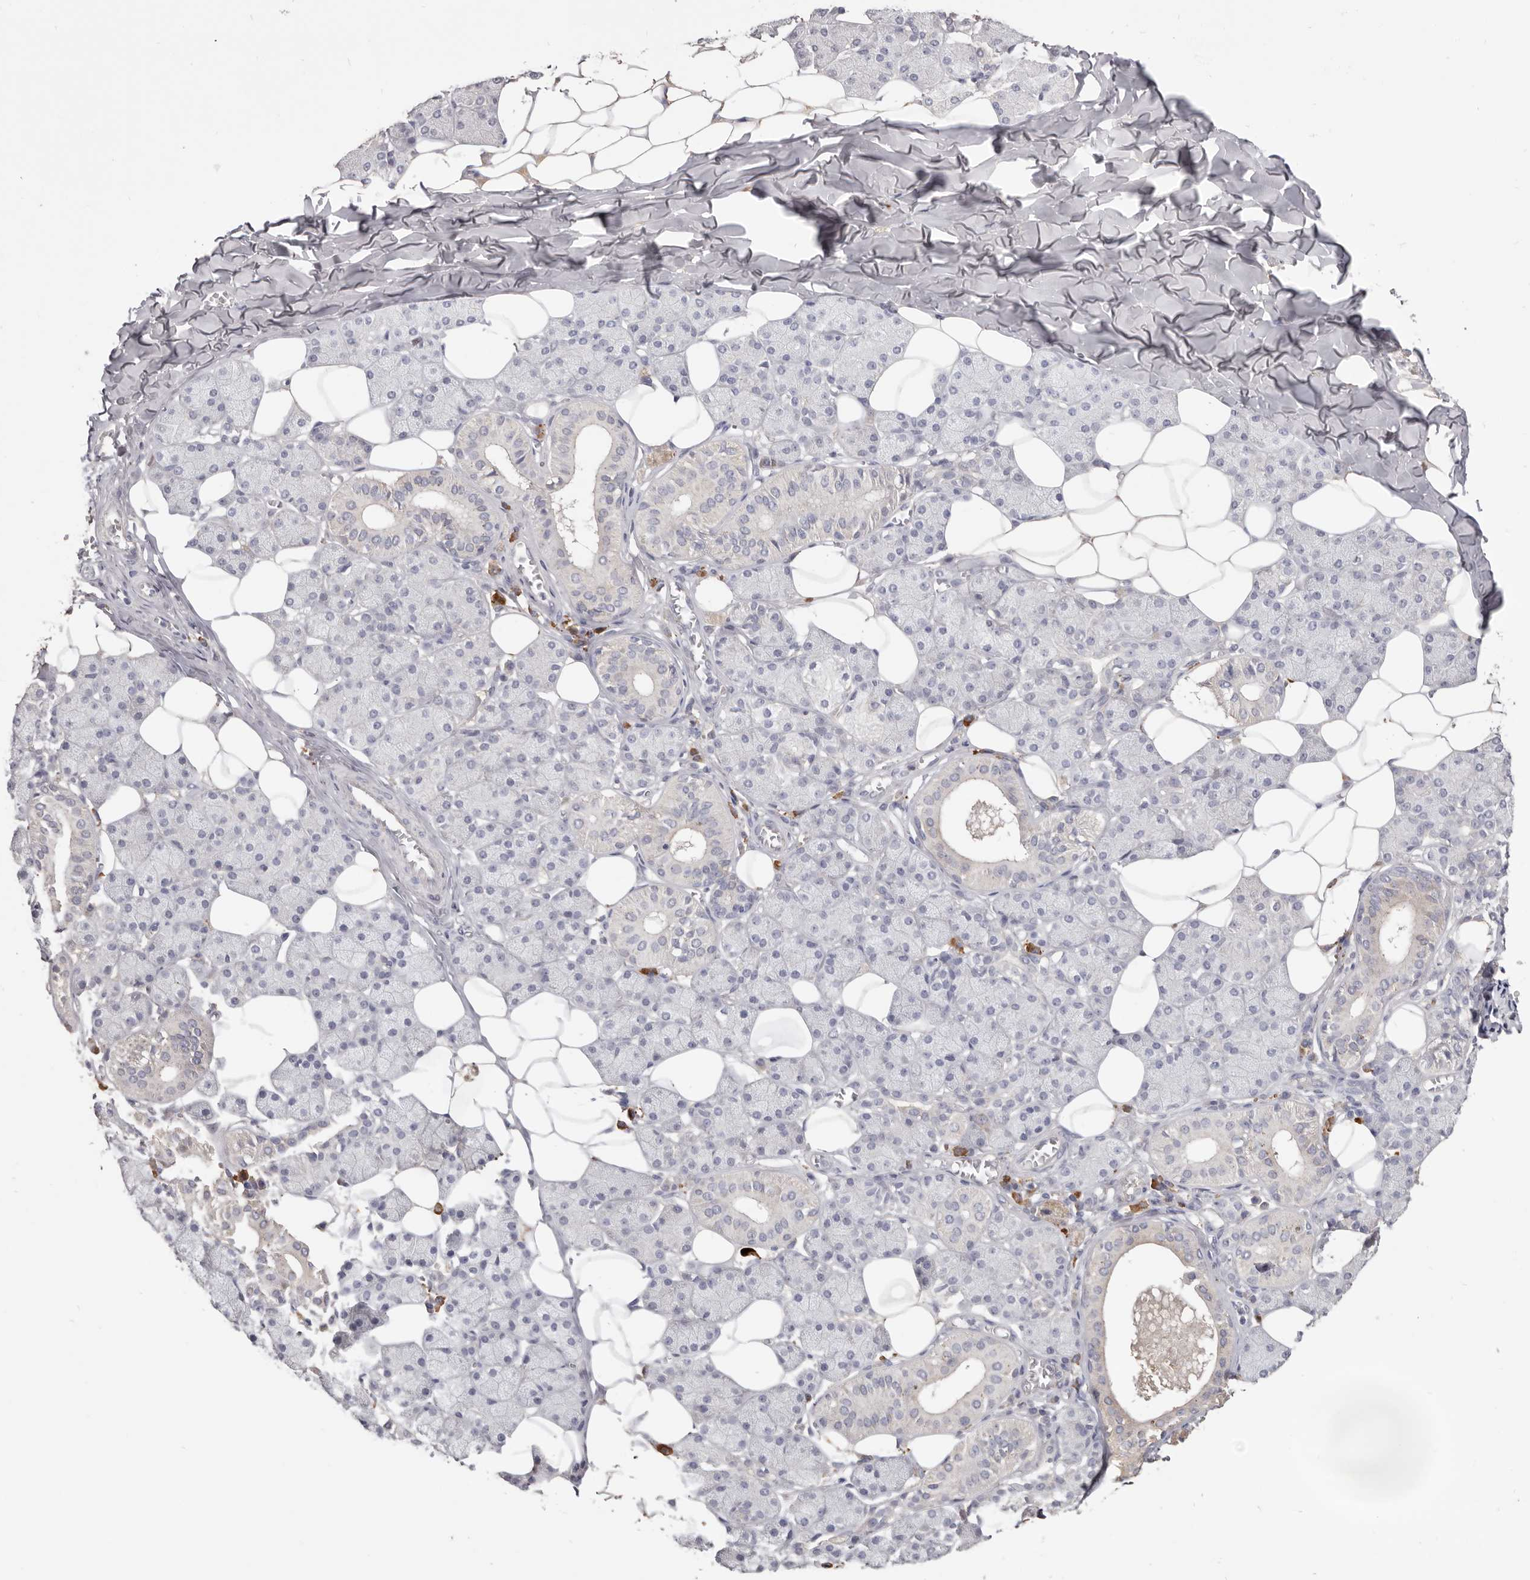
{"staining": {"intensity": "moderate", "quantity": "<25%", "location": "cytoplasmic/membranous"}, "tissue": "salivary gland", "cell_type": "Glandular cells", "image_type": "normal", "snomed": [{"axis": "morphology", "description": "Normal tissue, NOS"}, {"axis": "topography", "description": "Salivary gland"}], "caption": "Salivary gland stained with a brown dye reveals moderate cytoplasmic/membranous positive positivity in approximately <25% of glandular cells.", "gene": "HCAR2", "patient": {"sex": "female", "age": 33}}